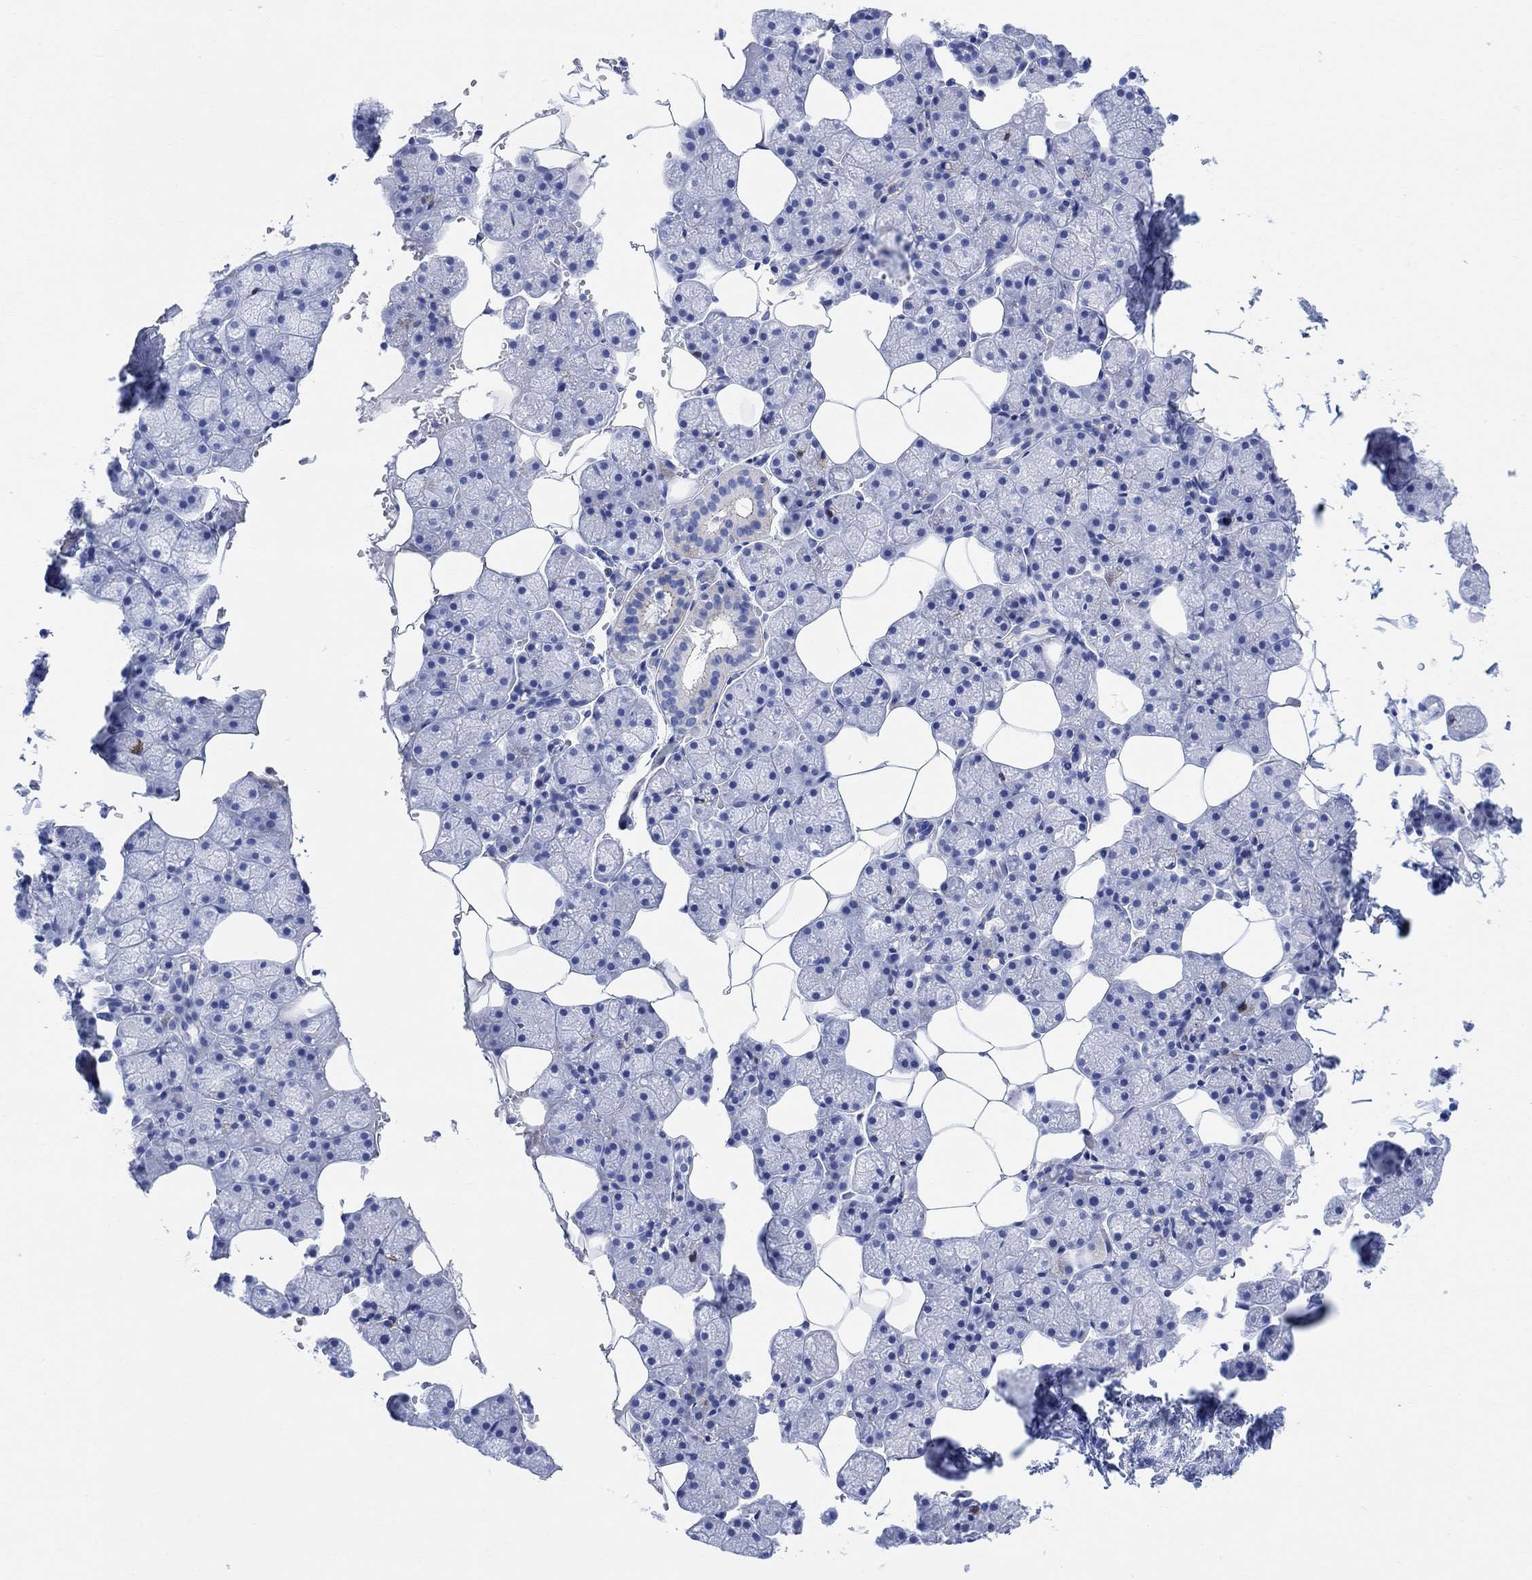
{"staining": {"intensity": "moderate", "quantity": "<25%", "location": "cytoplasmic/membranous"}, "tissue": "salivary gland", "cell_type": "Glandular cells", "image_type": "normal", "snomed": [{"axis": "morphology", "description": "Normal tissue, NOS"}, {"axis": "topography", "description": "Salivary gland"}], "caption": "IHC of normal salivary gland shows low levels of moderate cytoplasmic/membranous positivity in about <25% of glandular cells.", "gene": "GPR65", "patient": {"sex": "male", "age": 38}}